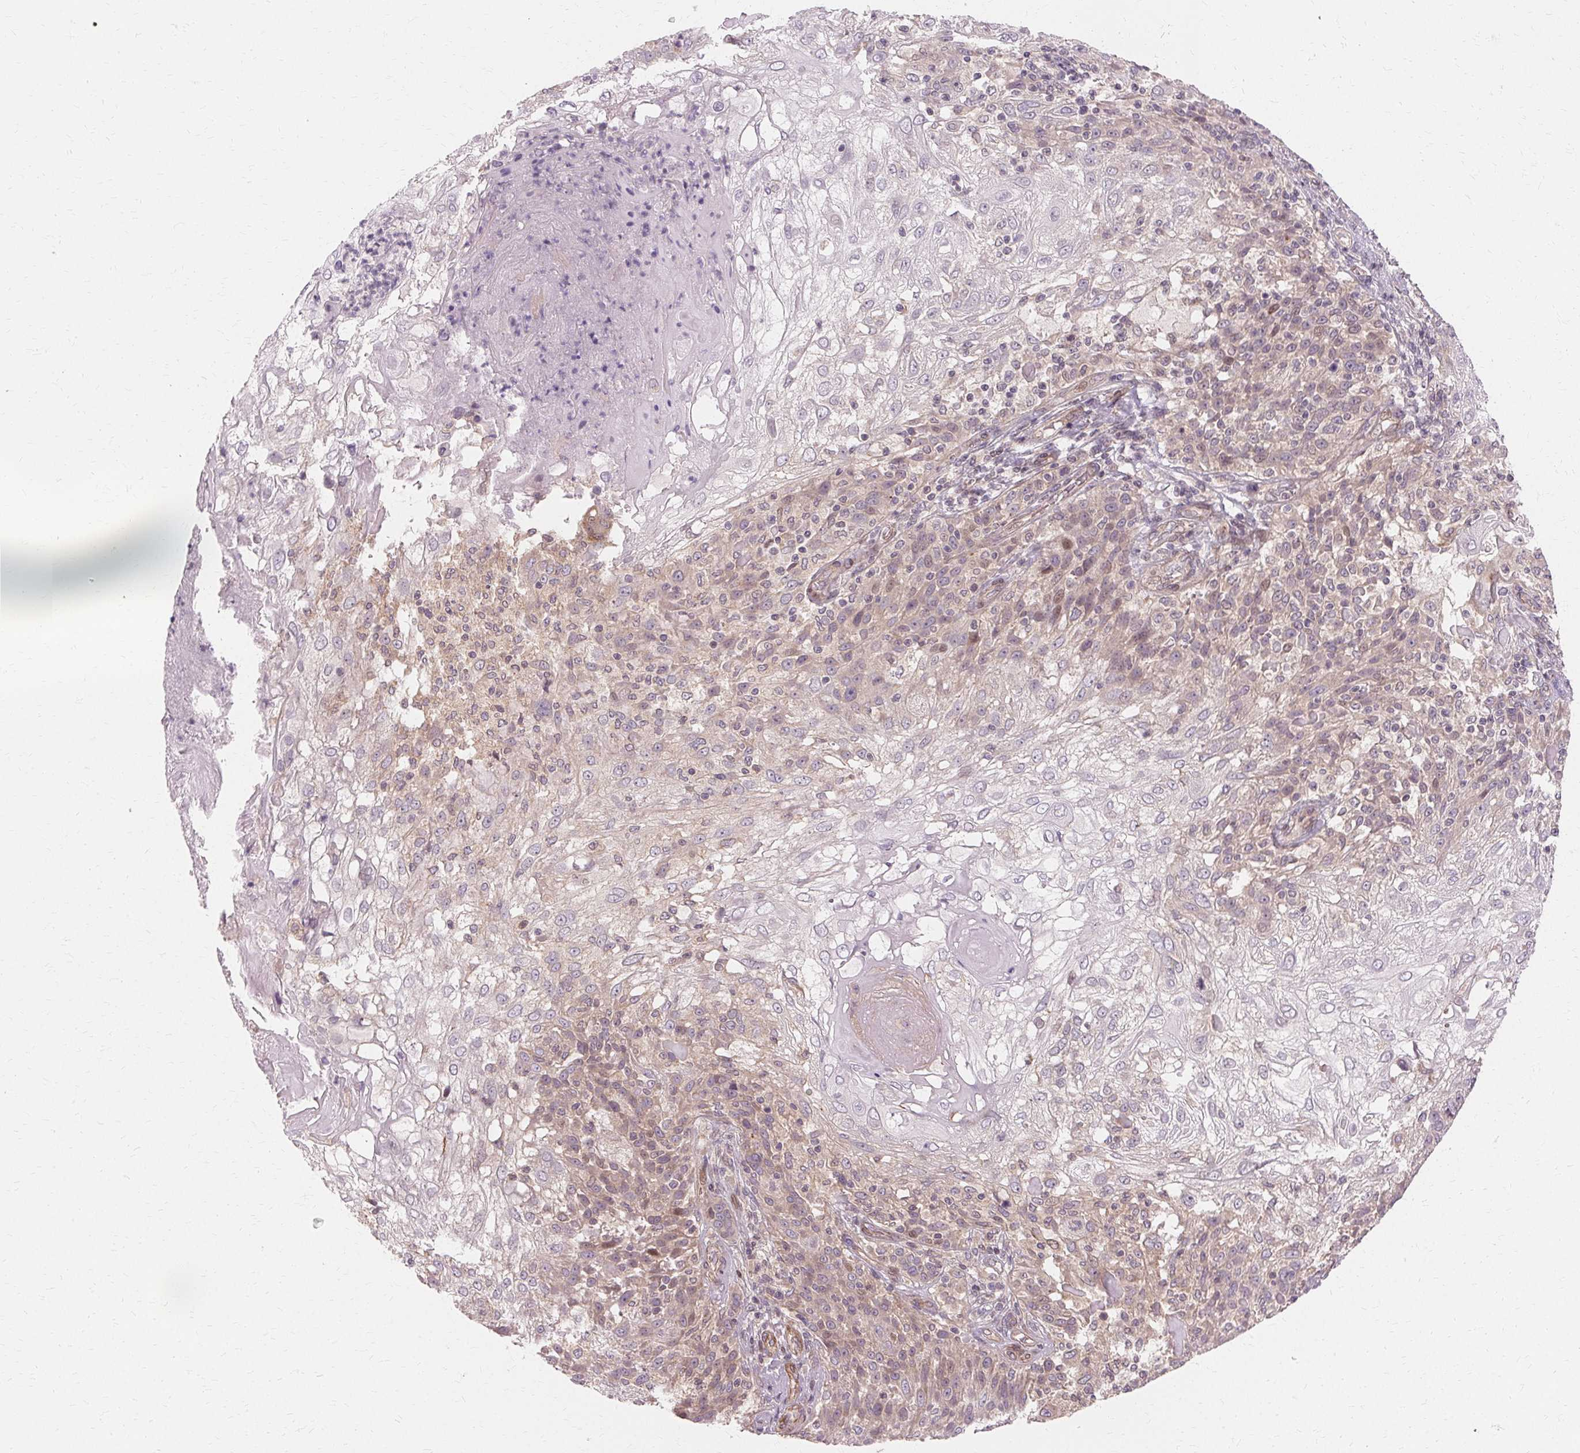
{"staining": {"intensity": "weak", "quantity": "<25%", "location": "cytoplasmic/membranous"}, "tissue": "skin cancer", "cell_type": "Tumor cells", "image_type": "cancer", "snomed": [{"axis": "morphology", "description": "Normal tissue, NOS"}, {"axis": "morphology", "description": "Squamous cell carcinoma, NOS"}, {"axis": "topography", "description": "Skin"}], "caption": "Skin squamous cell carcinoma was stained to show a protein in brown. There is no significant positivity in tumor cells.", "gene": "USP8", "patient": {"sex": "female", "age": 83}}